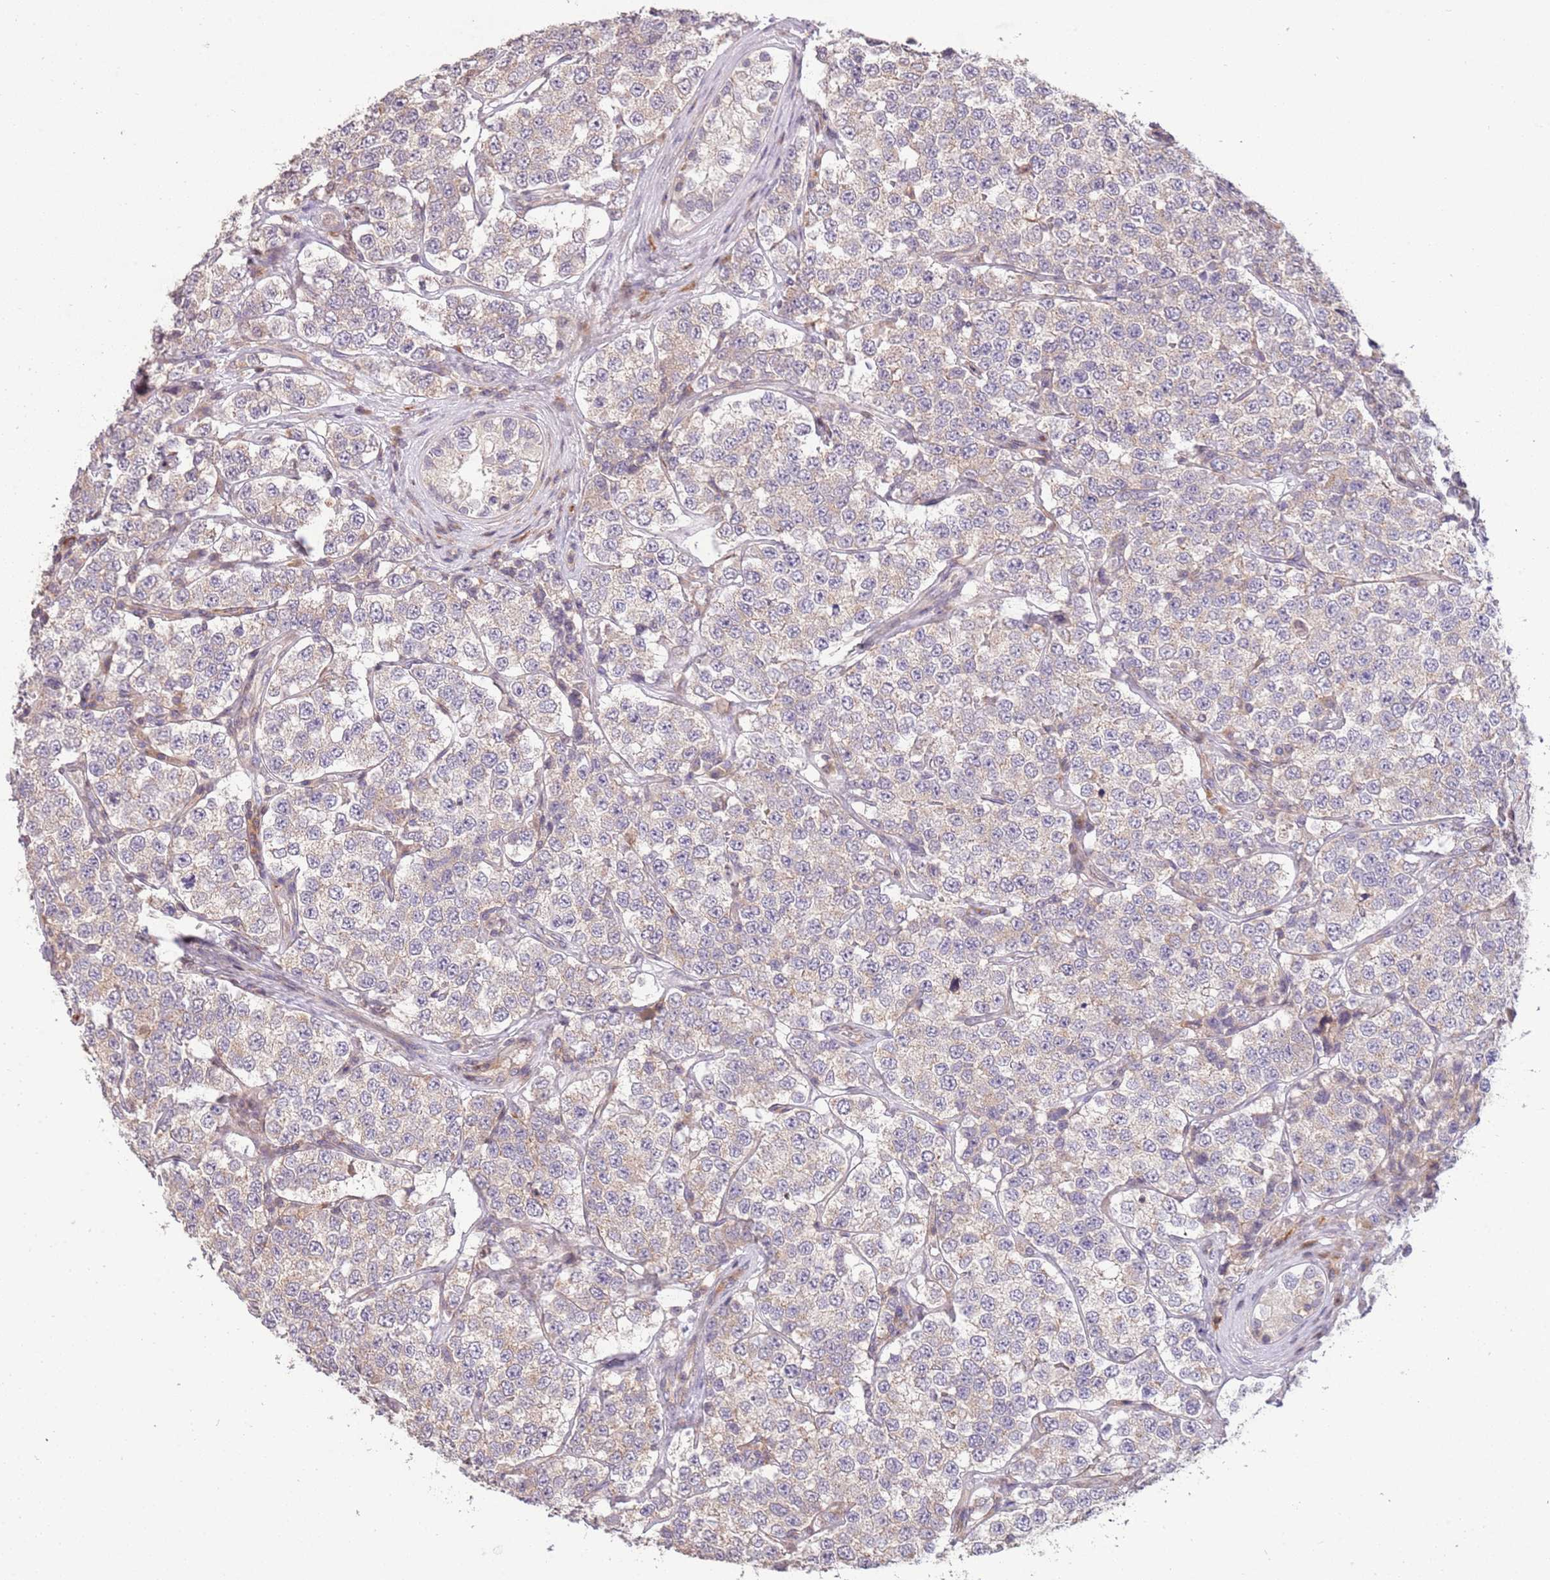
{"staining": {"intensity": "negative", "quantity": "none", "location": "none"}, "tissue": "testis cancer", "cell_type": "Tumor cells", "image_type": "cancer", "snomed": [{"axis": "morphology", "description": "Seminoma, NOS"}, {"axis": "topography", "description": "Testis"}], "caption": "Immunohistochemistry (IHC) photomicrograph of neoplastic tissue: human seminoma (testis) stained with DAB shows no significant protein positivity in tumor cells.", "gene": "SLC16A4", "patient": {"sex": "male", "age": 34}}